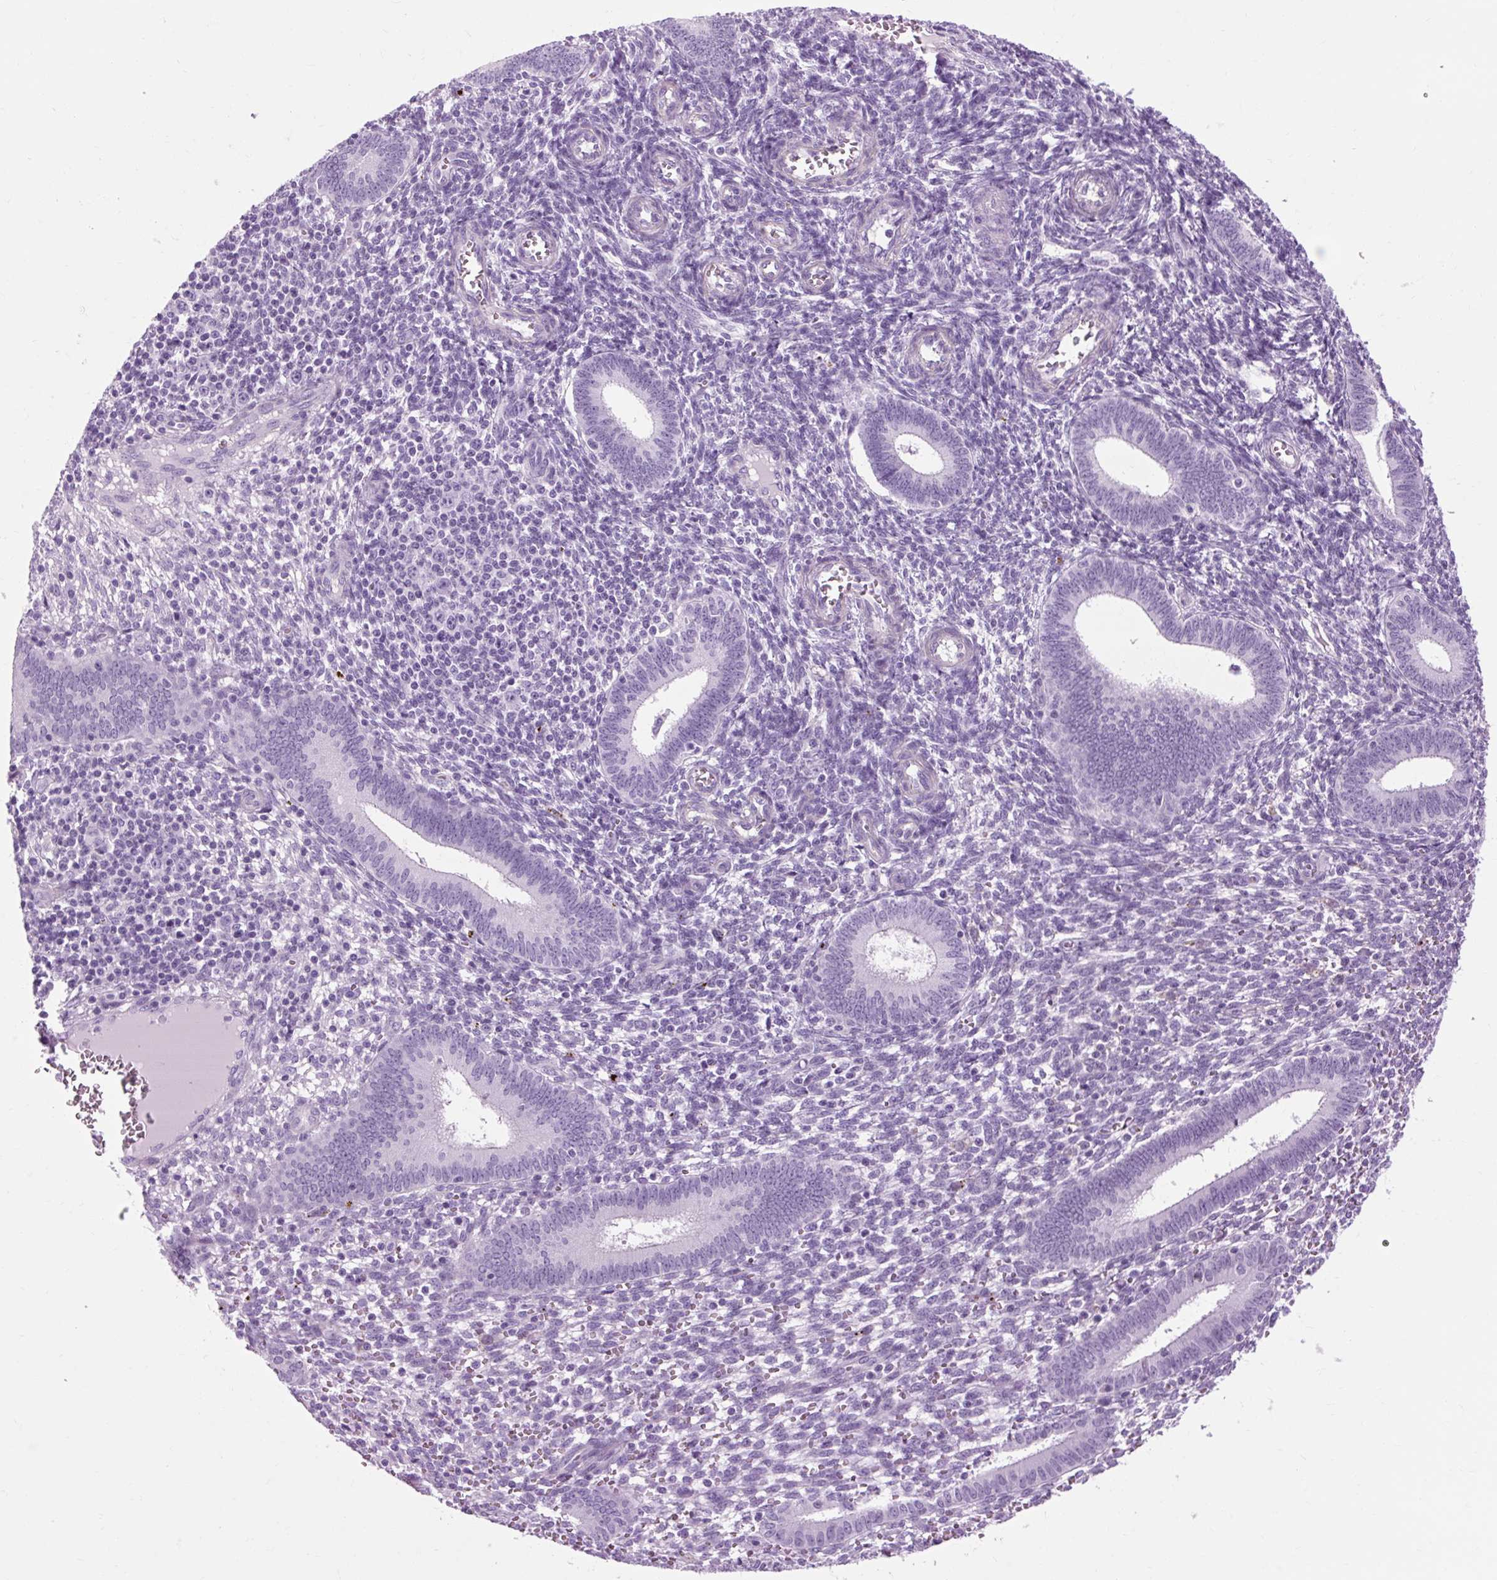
{"staining": {"intensity": "negative", "quantity": "none", "location": "none"}, "tissue": "endometrium", "cell_type": "Cells in endometrial stroma", "image_type": "normal", "snomed": [{"axis": "morphology", "description": "Normal tissue, NOS"}, {"axis": "topography", "description": "Endometrium"}], "caption": "This image is of unremarkable endometrium stained with IHC to label a protein in brown with the nuclei are counter-stained blue. There is no expression in cells in endometrial stroma.", "gene": "OOEP", "patient": {"sex": "female", "age": 41}}